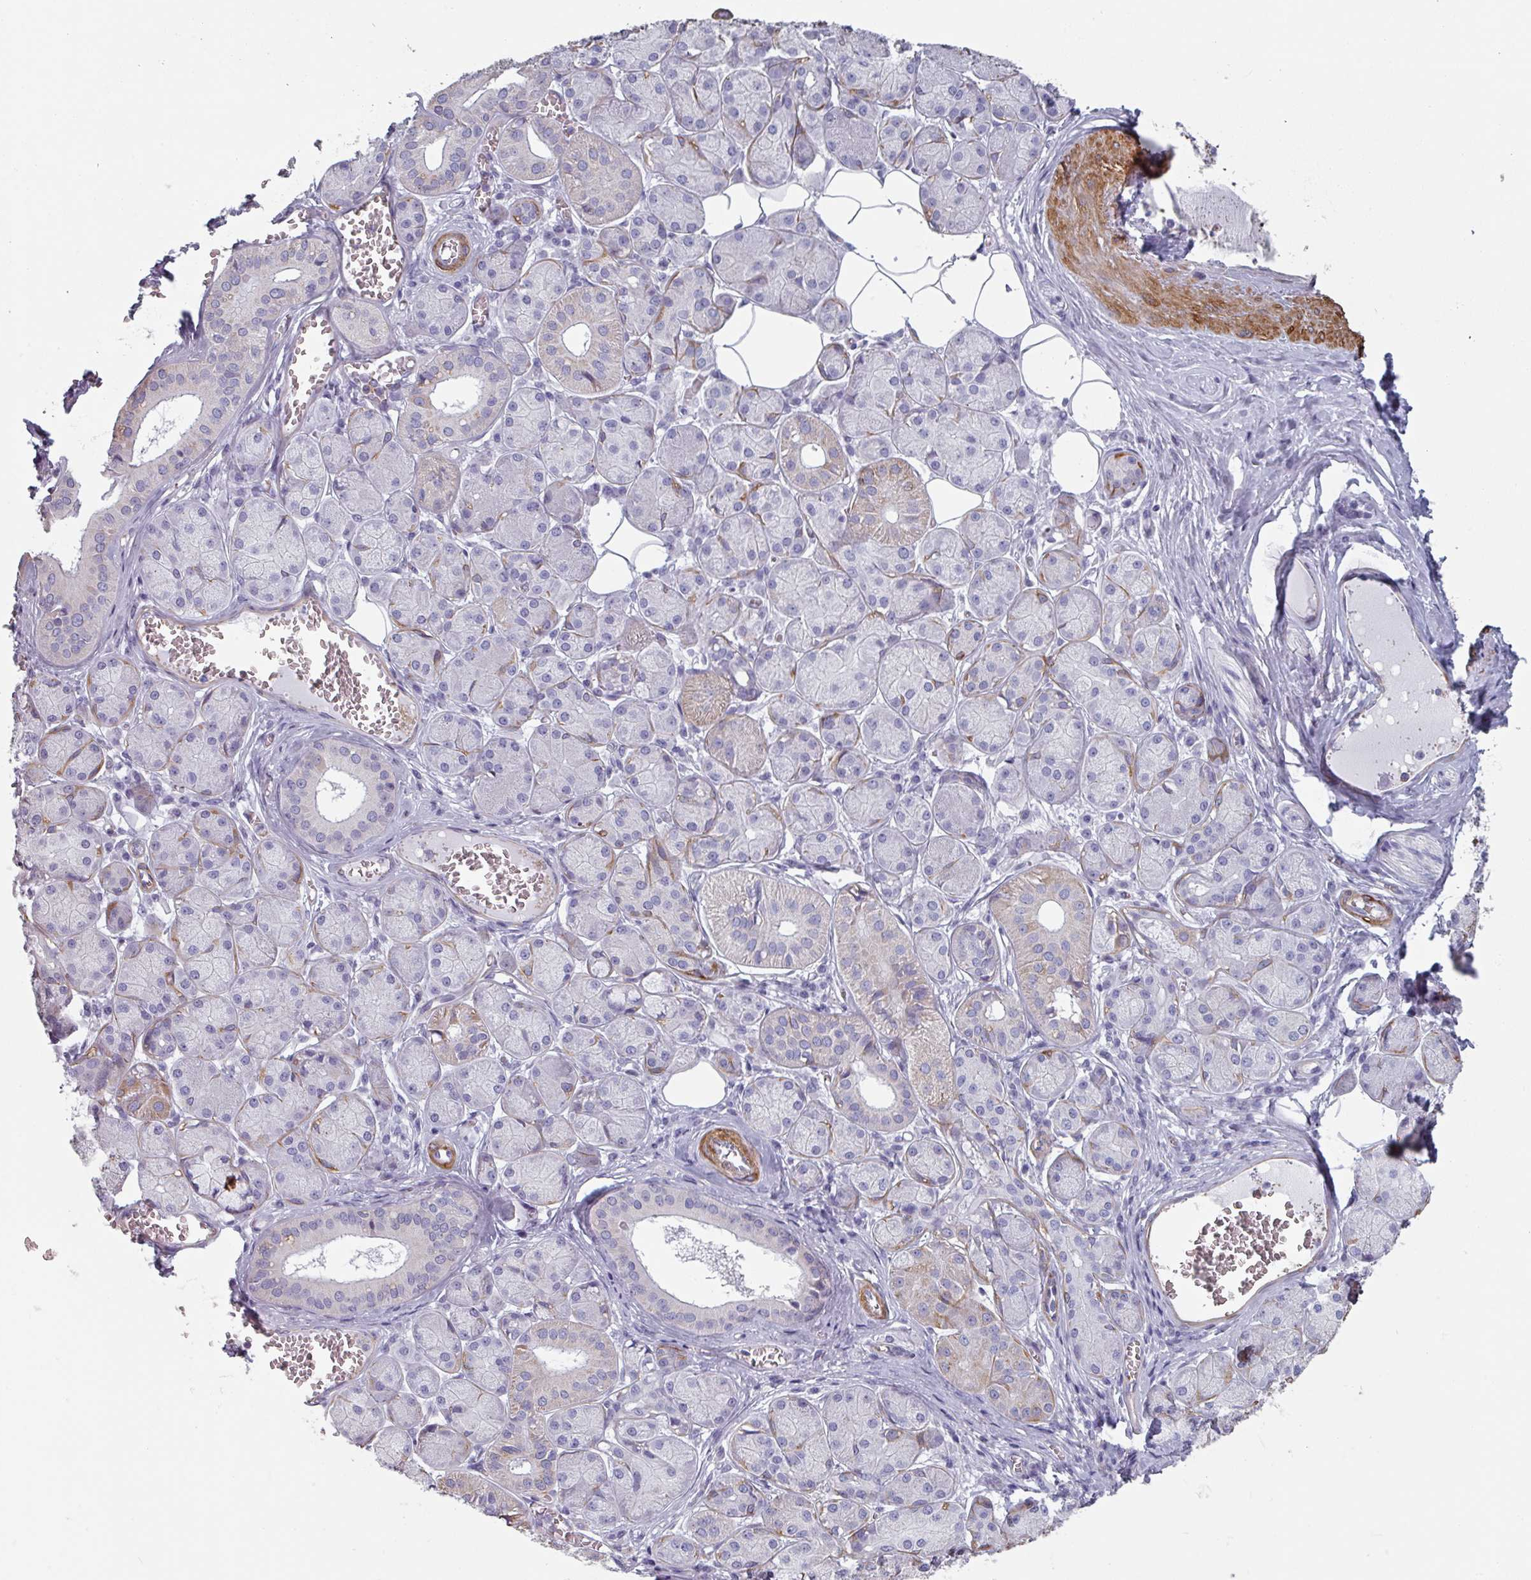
{"staining": {"intensity": "moderate", "quantity": "25%-75%", "location": "cytoplasmic/membranous"}, "tissue": "salivary gland", "cell_type": "Glandular cells", "image_type": "normal", "snomed": [{"axis": "morphology", "description": "Squamous cell carcinoma, NOS"}, {"axis": "topography", "description": "Skin"}, {"axis": "topography", "description": "Head-Neck"}], "caption": "A micrograph of human salivary gland stained for a protein exhibits moderate cytoplasmic/membranous brown staining in glandular cells. The staining was performed using DAB (3,3'-diaminobenzidine) to visualize the protein expression in brown, while the nuclei were stained in blue with hematoxylin (Magnification: 20x).", "gene": "GSTA1", "patient": {"sex": "male", "age": 80}}